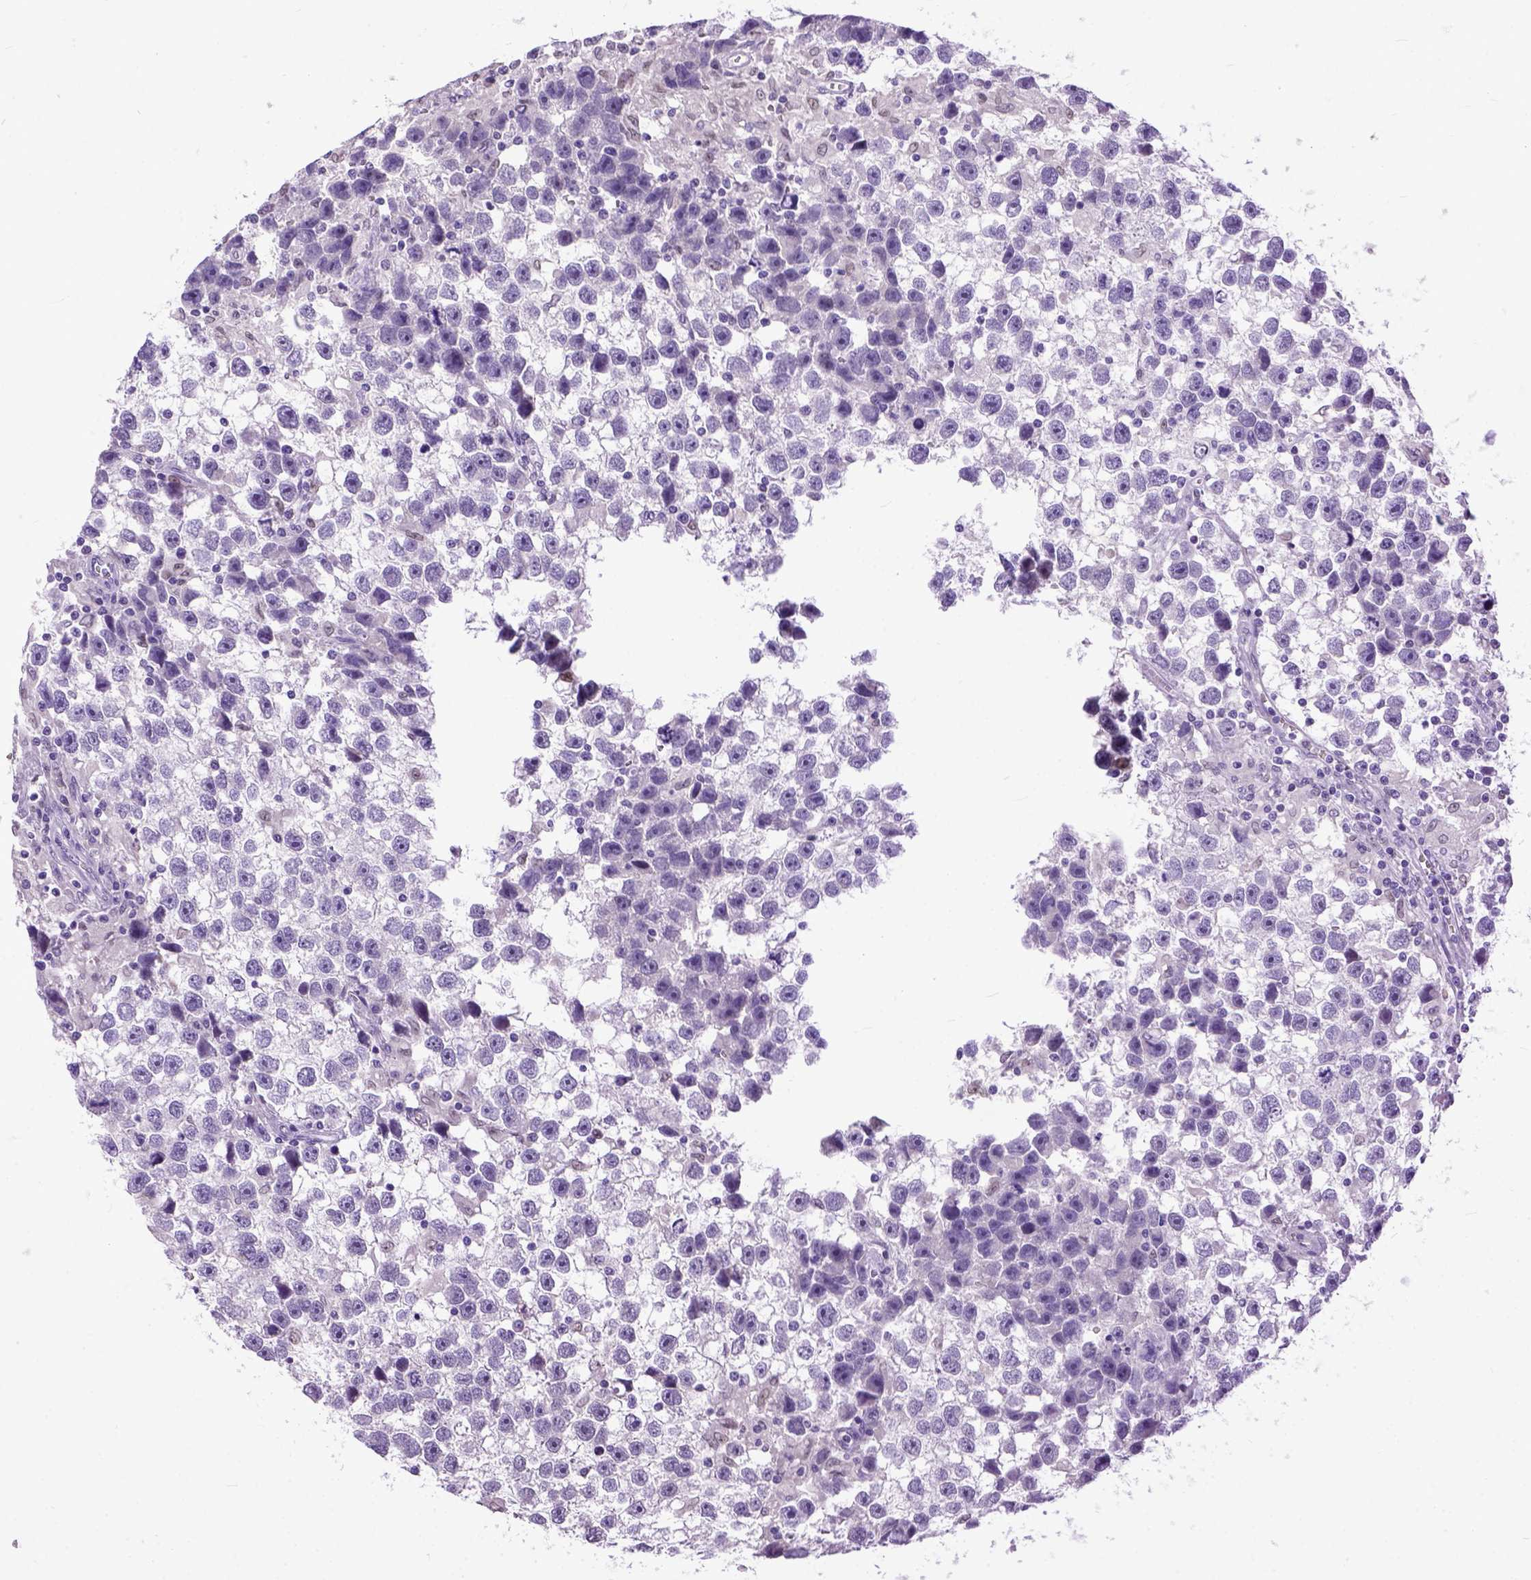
{"staining": {"intensity": "negative", "quantity": "none", "location": "none"}, "tissue": "testis cancer", "cell_type": "Tumor cells", "image_type": "cancer", "snomed": [{"axis": "morphology", "description": "Seminoma, NOS"}, {"axis": "topography", "description": "Testis"}], "caption": "An immunohistochemistry micrograph of testis cancer (seminoma) is shown. There is no staining in tumor cells of testis cancer (seminoma).", "gene": "CRB1", "patient": {"sex": "male", "age": 43}}